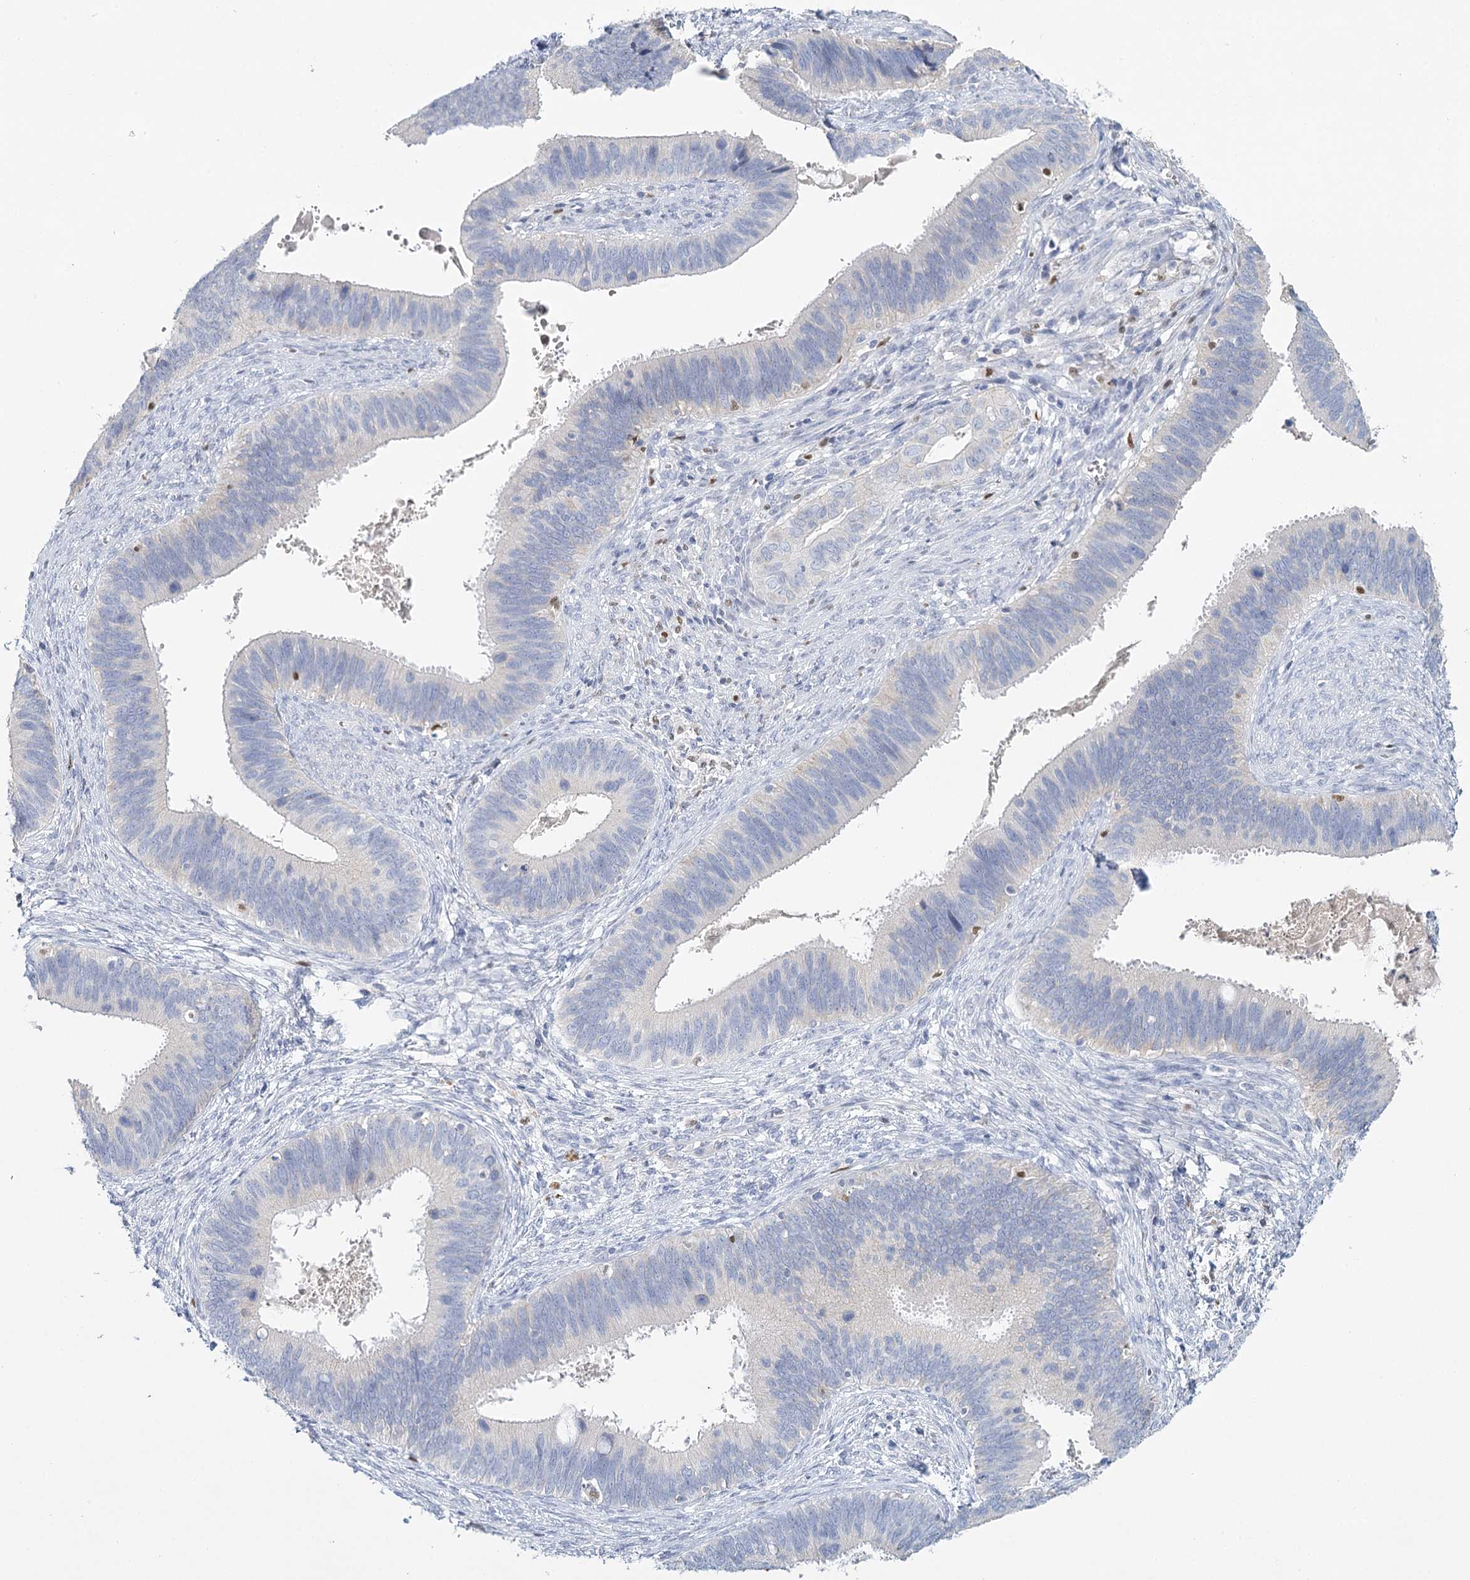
{"staining": {"intensity": "negative", "quantity": "none", "location": "none"}, "tissue": "cervical cancer", "cell_type": "Tumor cells", "image_type": "cancer", "snomed": [{"axis": "morphology", "description": "Adenocarcinoma, NOS"}, {"axis": "topography", "description": "Cervix"}], "caption": "Immunohistochemistry (IHC) photomicrograph of human adenocarcinoma (cervical) stained for a protein (brown), which shows no staining in tumor cells. (IHC, brightfield microscopy, high magnification).", "gene": "IGSF3", "patient": {"sex": "female", "age": 42}}